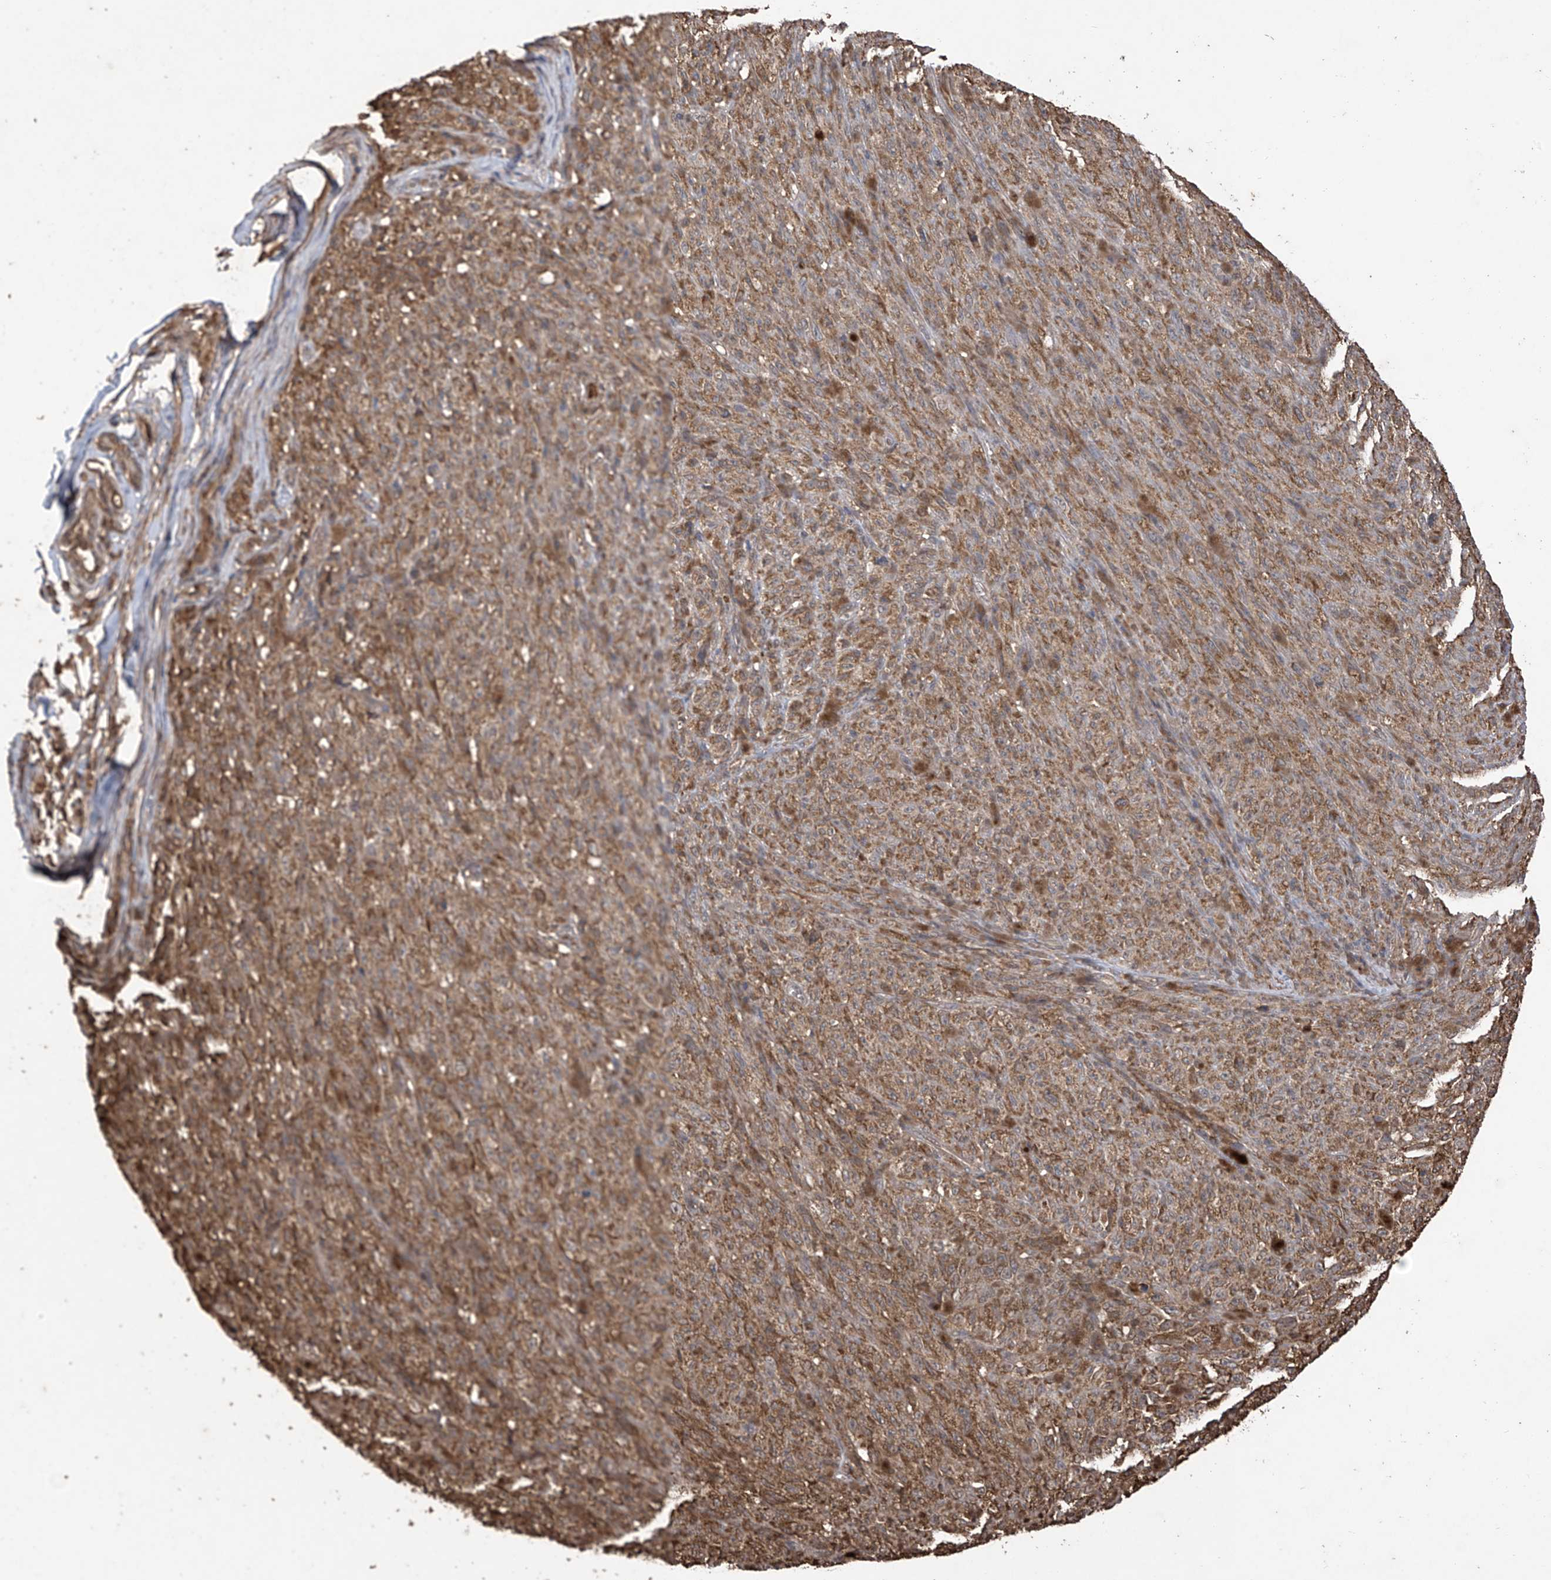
{"staining": {"intensity": "moderate", "quantity": ">75%", "location": "cytoplasmic/membranous"}, "tissue": "melanoma", "cell_type": "Tumor cells", "image_type": "cancer", "snomed": [{"axis": "morphology", "description": "Malignant melanoma, NOS"}, {"axis": "topography", "description": "Skin"}], "caption": "IHC (DAB) staining of melanoma reveals moderate cytoplasmic/membranous protein staining in approximately >75% of tumor cells. The protein is shown in brown color, while the nuclei are stained blue.", "gene": "PNPT1", "patient": {"sex": "female", "age": 82}}